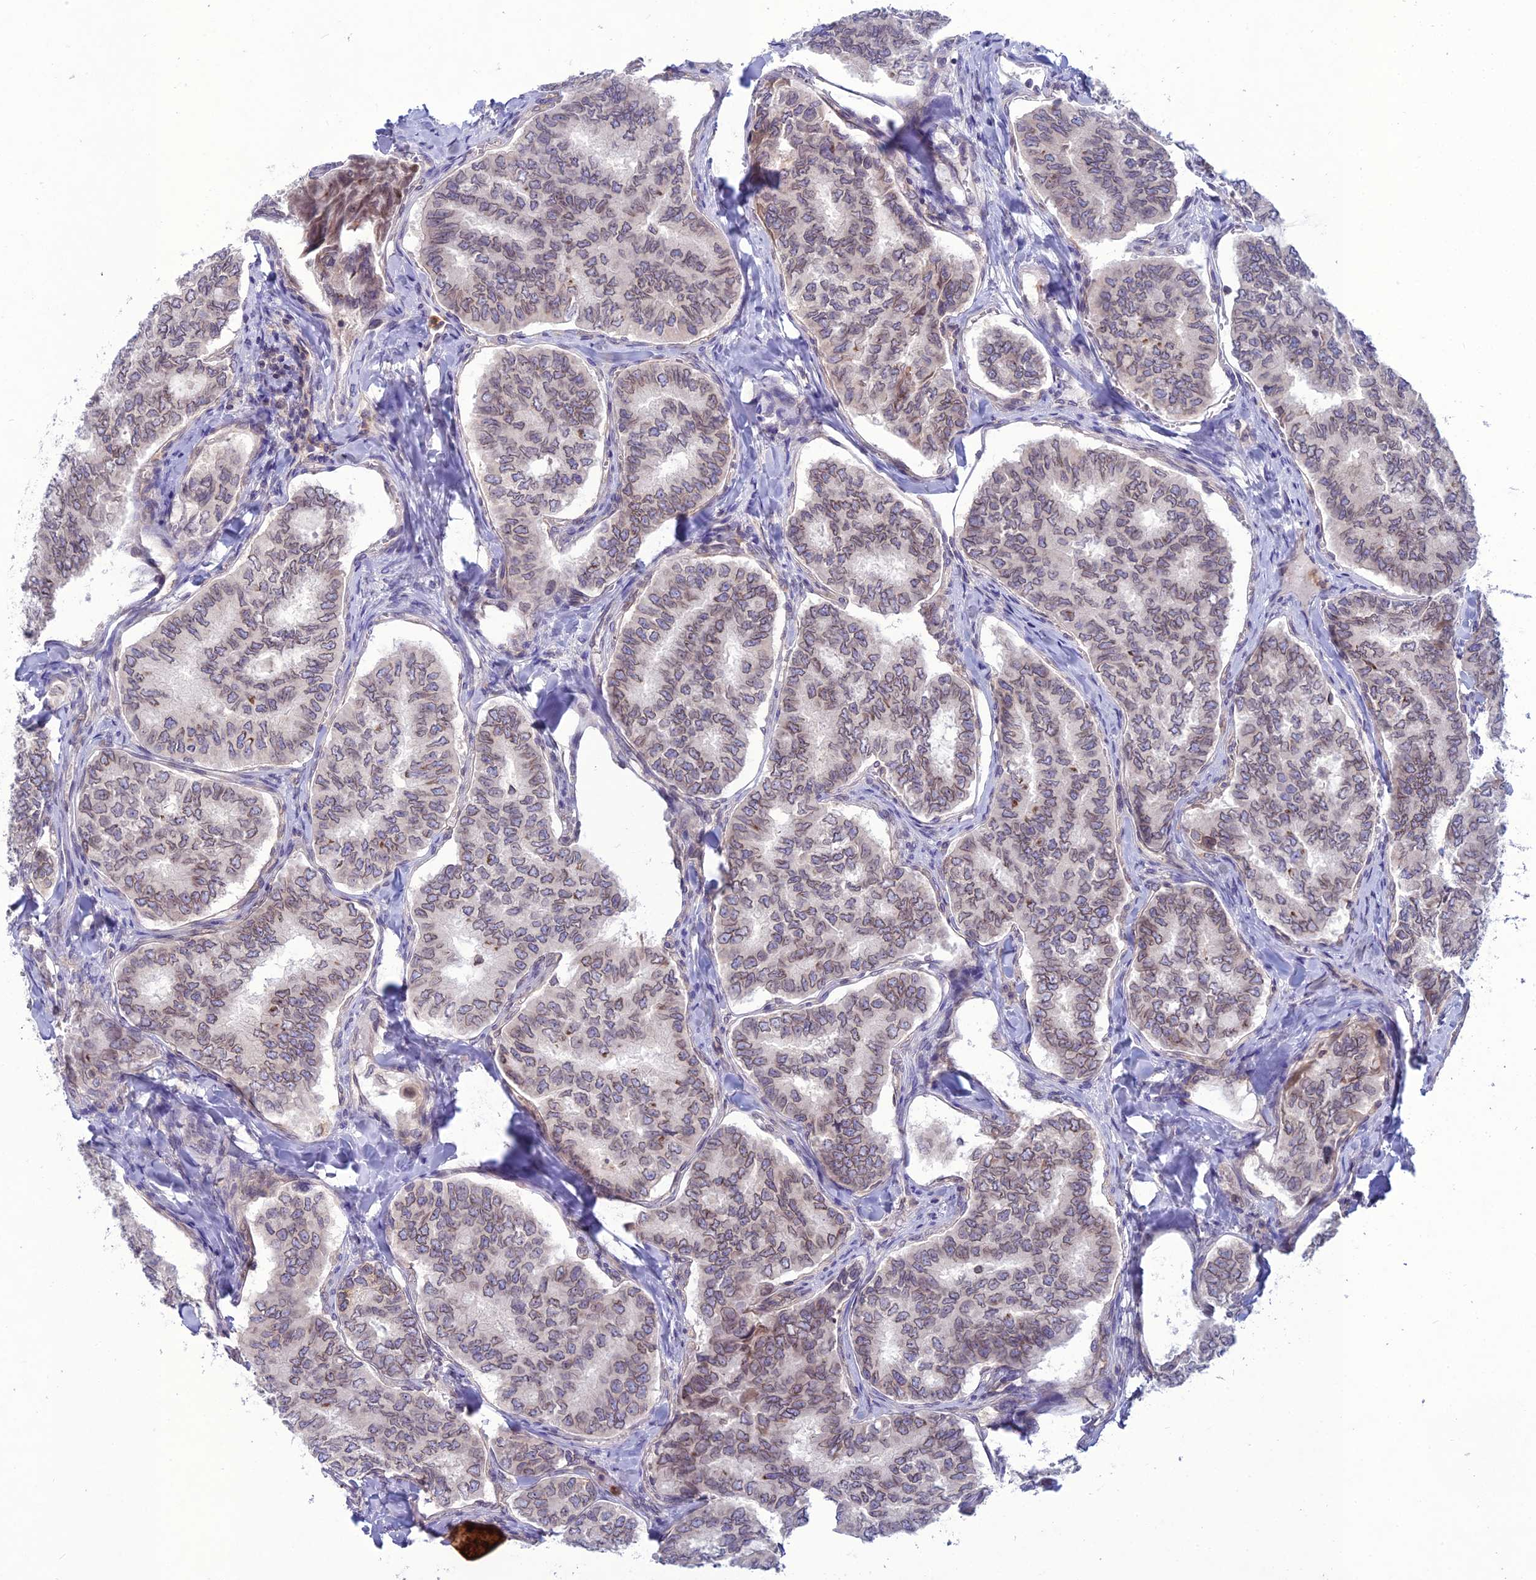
{"staining": {"intensity": "moderate", "quantity": "25%-75%", "location": "cytoplasmic/membranous,nuclear"}, "tissue": "thyroid cancer", "cell_type": "Tumor cells", "image_type": "cancer", "snomed": [{"axis": "morphology", "description": "Papillary adenocarcinoma, NOS"}, {"axis": "topography", "description": "Thyroid gland"}], "caption": "Thyroid cancer stained for a protein exhibits moderate cytoplasmic/membranous and nuclear positivity in tumor cells.", "gene": "WDR46", "patient": {"sex": "female", "age": 35}}